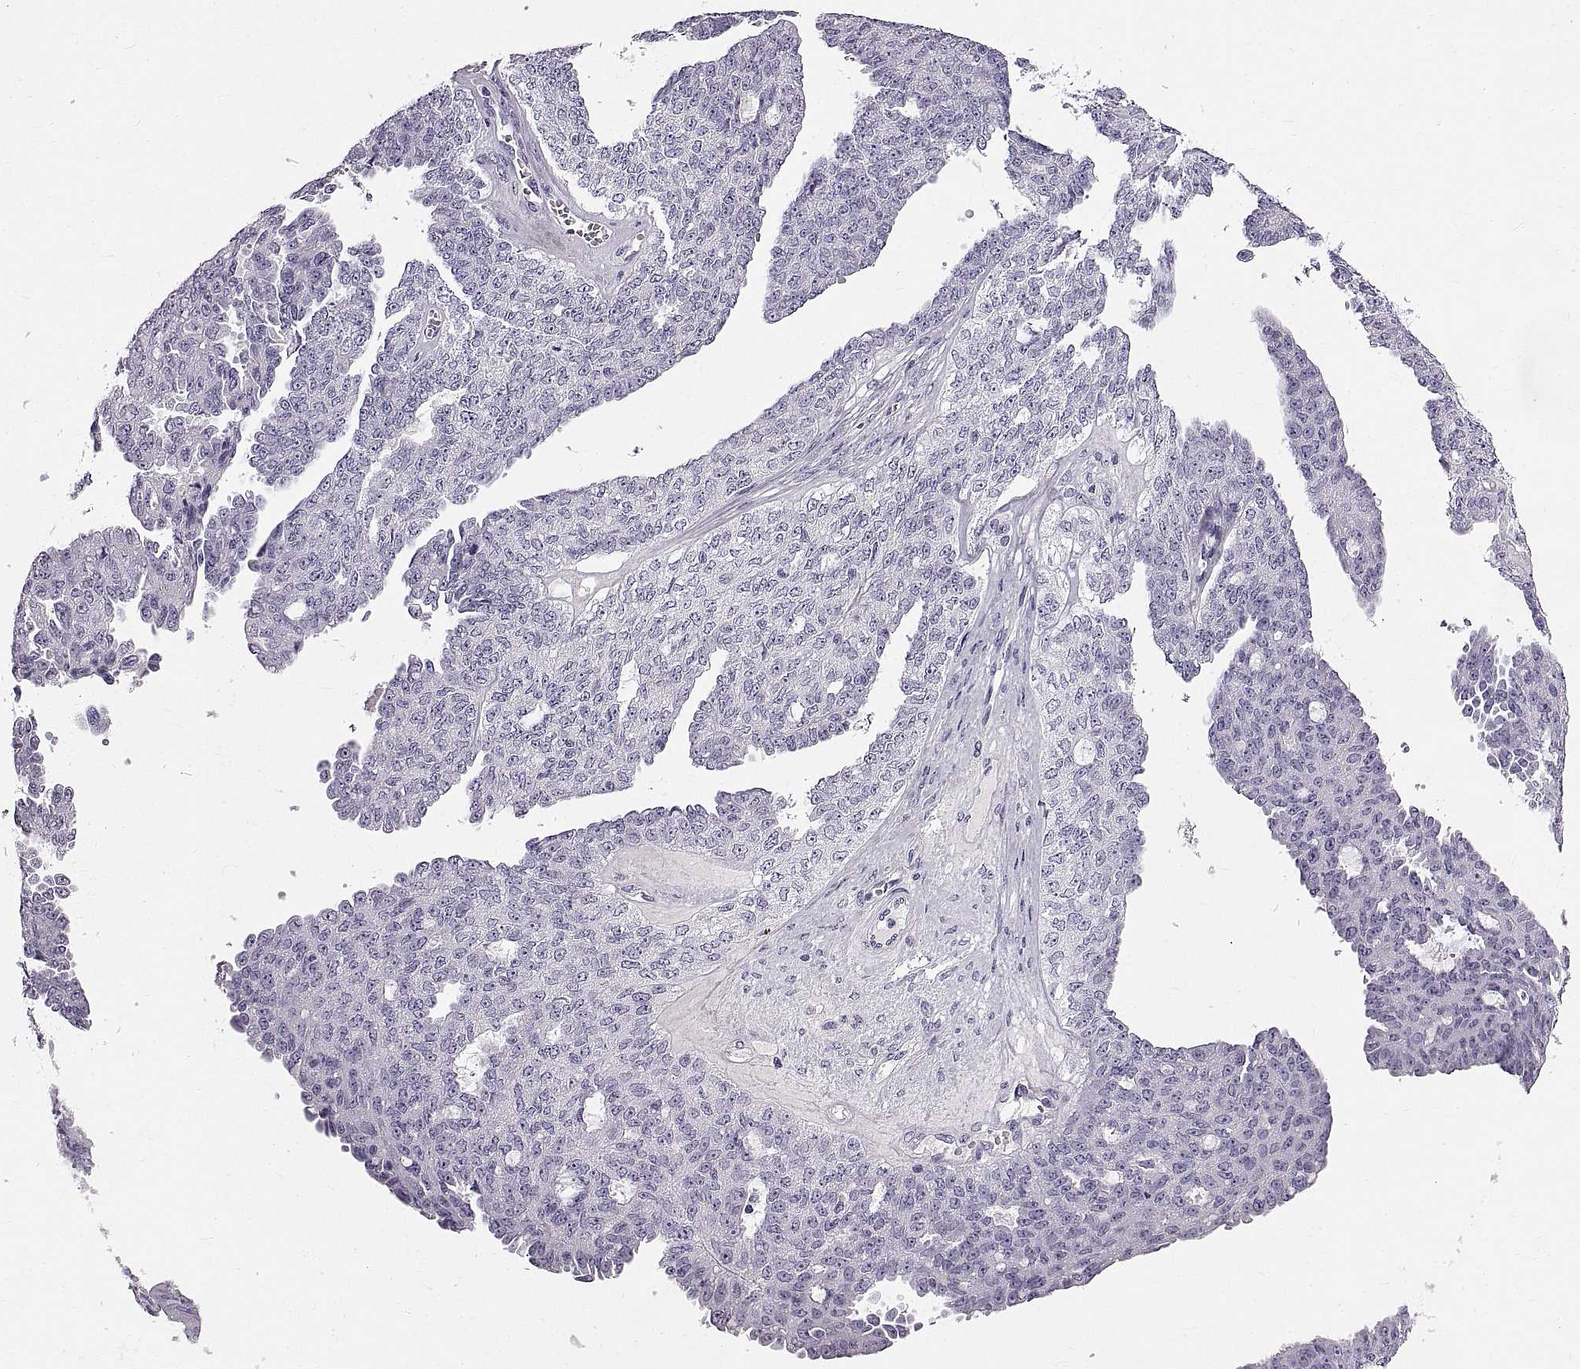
{"staining": {"intensity": "negative", "quantity": "none", "location": "none"}, "tissue": "ovarian cancer", "cell_type": "Tumor cells", "image_type": "cancer", "snomed": [{"axis": "morphology", "description": "Cystadenocarcinoma, serous, NOS"}, {"axis": "topography", "description": "Ovary"}], "caption": "DAB immunohistochemical staining of ovarian cancer (serous cystadenocarcinoma) reveals no significant staining in tumor cells.", "gene": "WFDC8", "patient": {"sex": "female", "age": 71}}